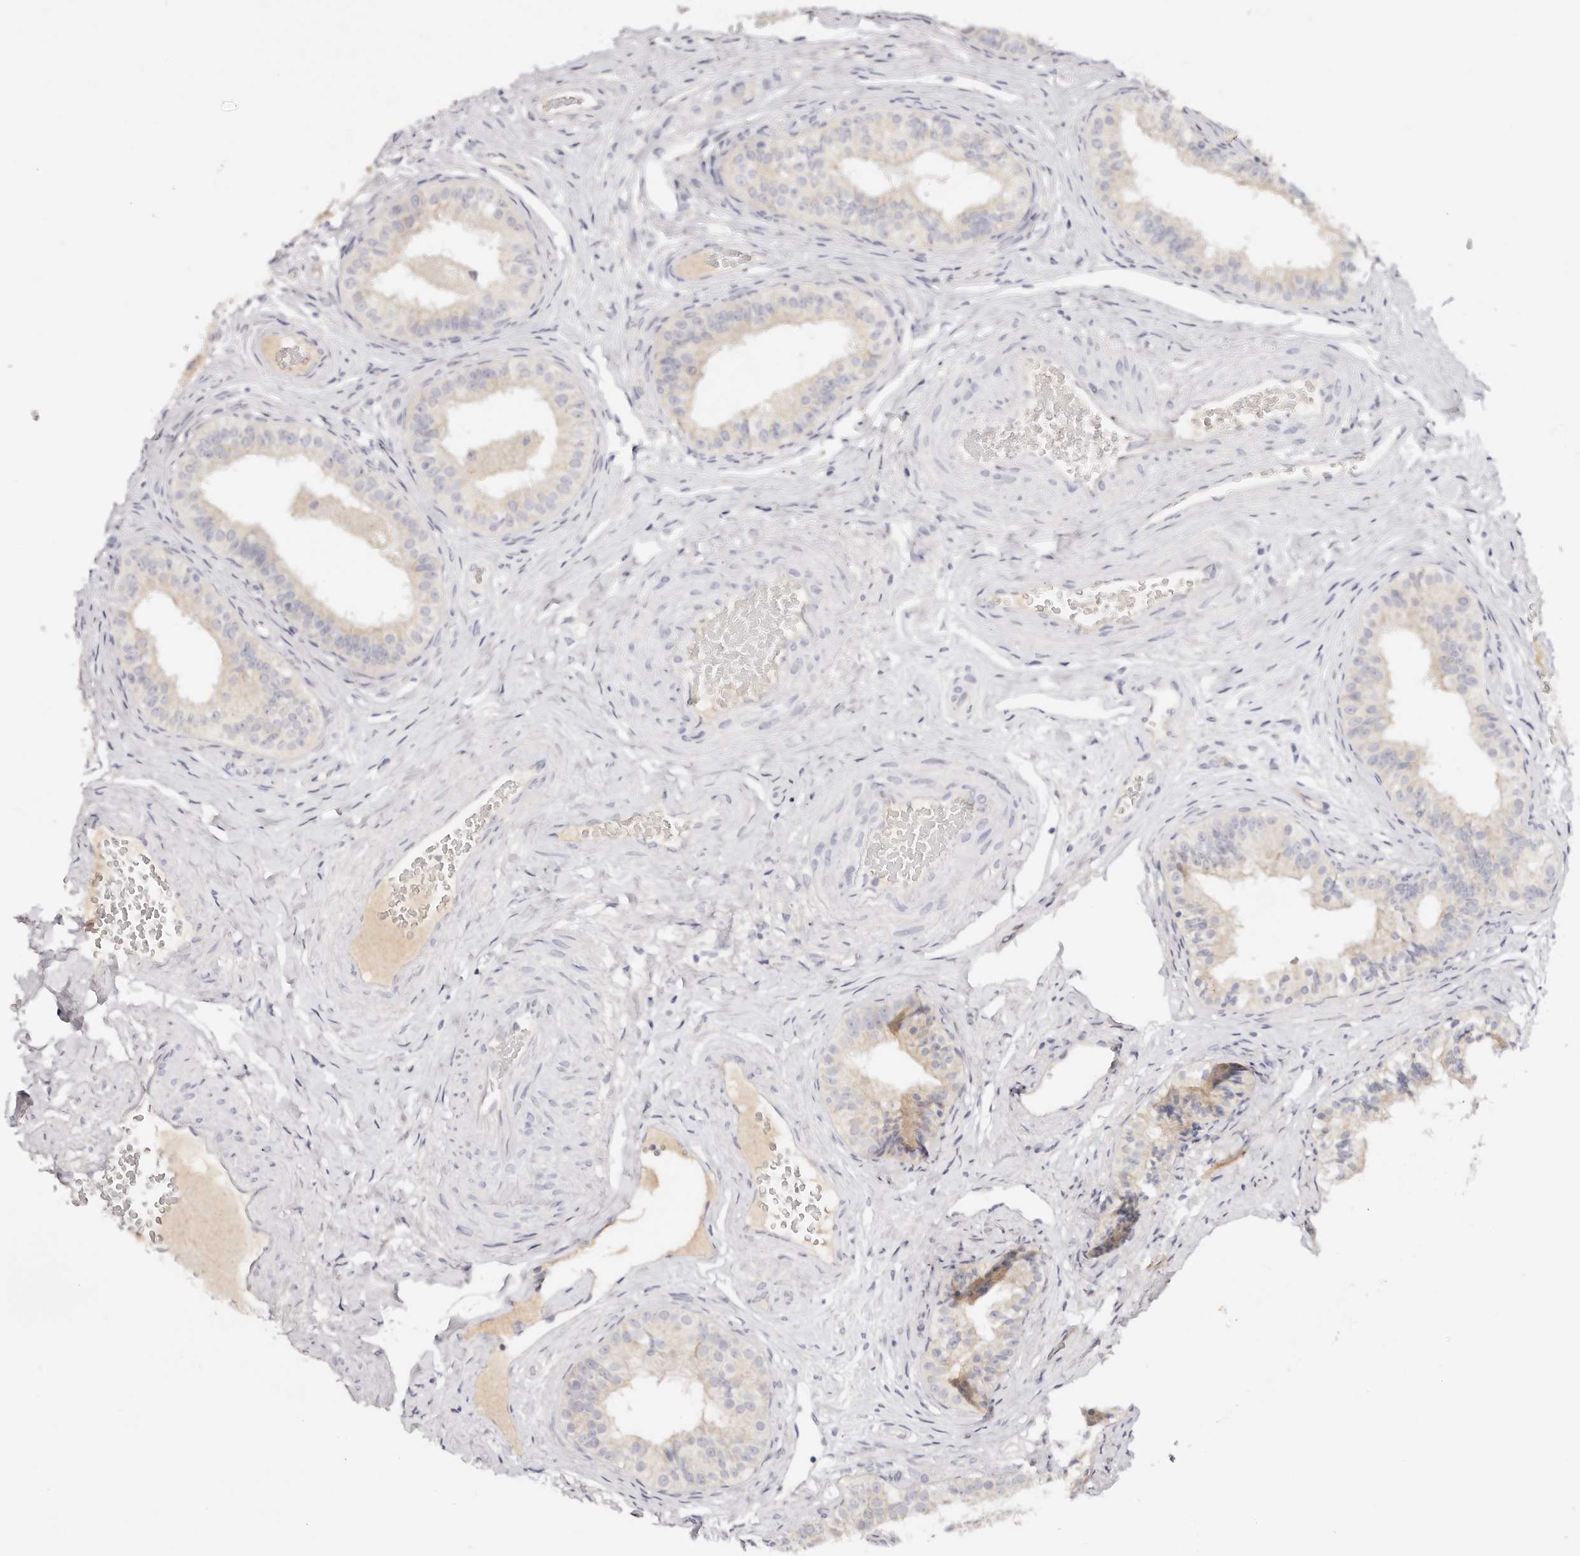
{"staining": {"intensity": "negative", "quantity": "none", "location": "none"}, "tissue": "epididymis", "cell_type": "Glandular cells", "image_type": "normal", "snomed": [{"axis": "morphology", "description": "Normal tissue, NOS"}, {"axis": "topography", "description": "Epididymis"}], "caption": "IHC photomicrograph of normal human epididymis stained for a protein (brown), which demonstrates no positivity in glandular cells.", "gene": "DNASE1", "patient": {"sex": "male", "age": 49}}